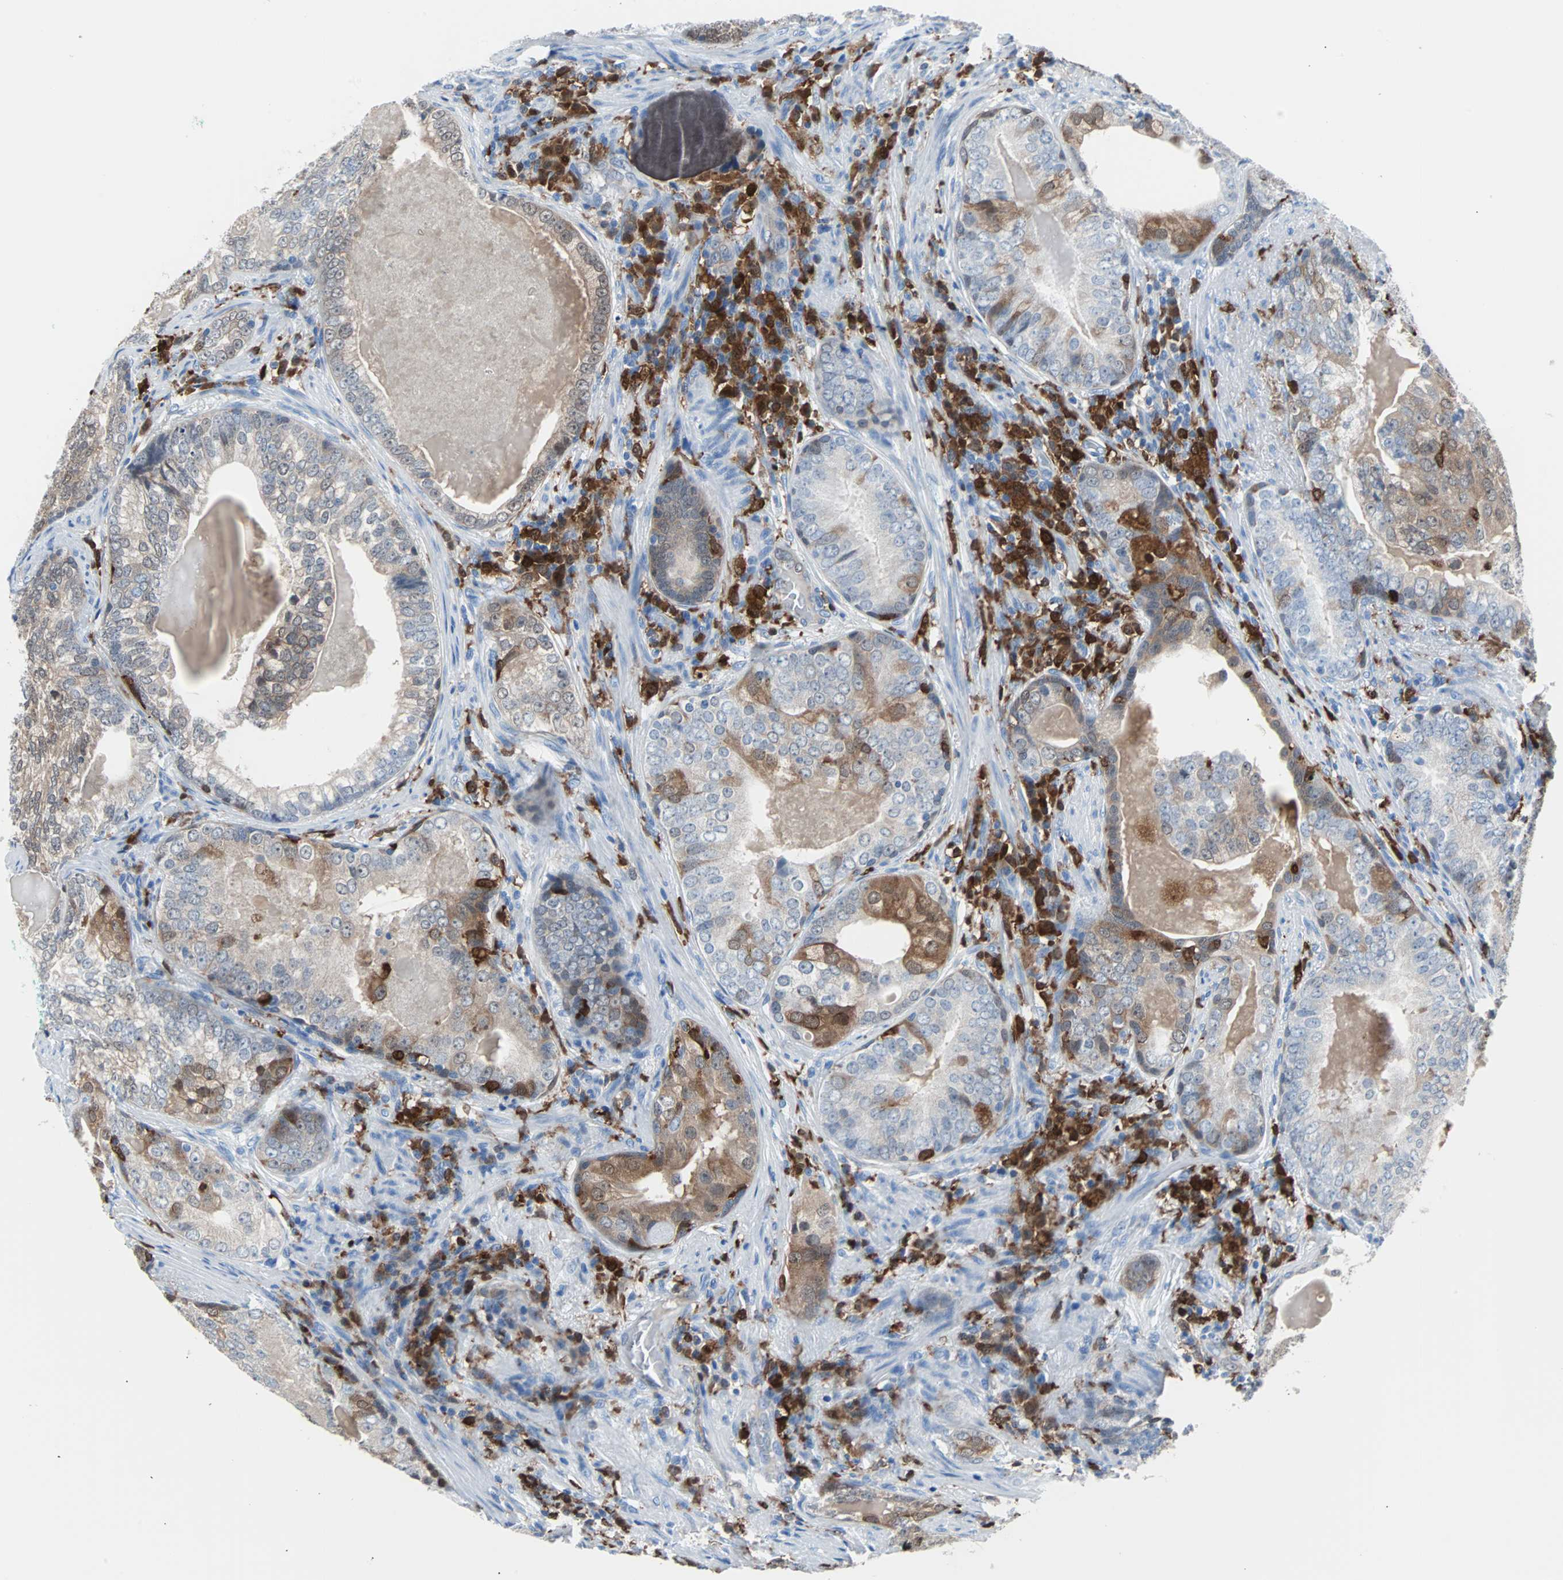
{"staining": {"intensity": "weak", "quantity": "25%-75%", "location": "cytoplasmic/membranous"}, "tissue": "prostate cancer", "cell_type": "Tumor cells", "image_type": "cancer", "snomed": [{"axis": "morphology", "description": "Adenocarcinoma, High grade"}, {"axis": "topography", "description": "Prostate"}], "caption": "Prostate high-grade adenocarcinoma stained with DAB immunohistochemistry (IHC) demonstrates low levels of weak cytoplasmic/membranous staining in approximately 25%-75% of tumor cells. Nuclei are stained in blue.", "gene": "SYK", "patient": {"sex": "male", "age": 66}}